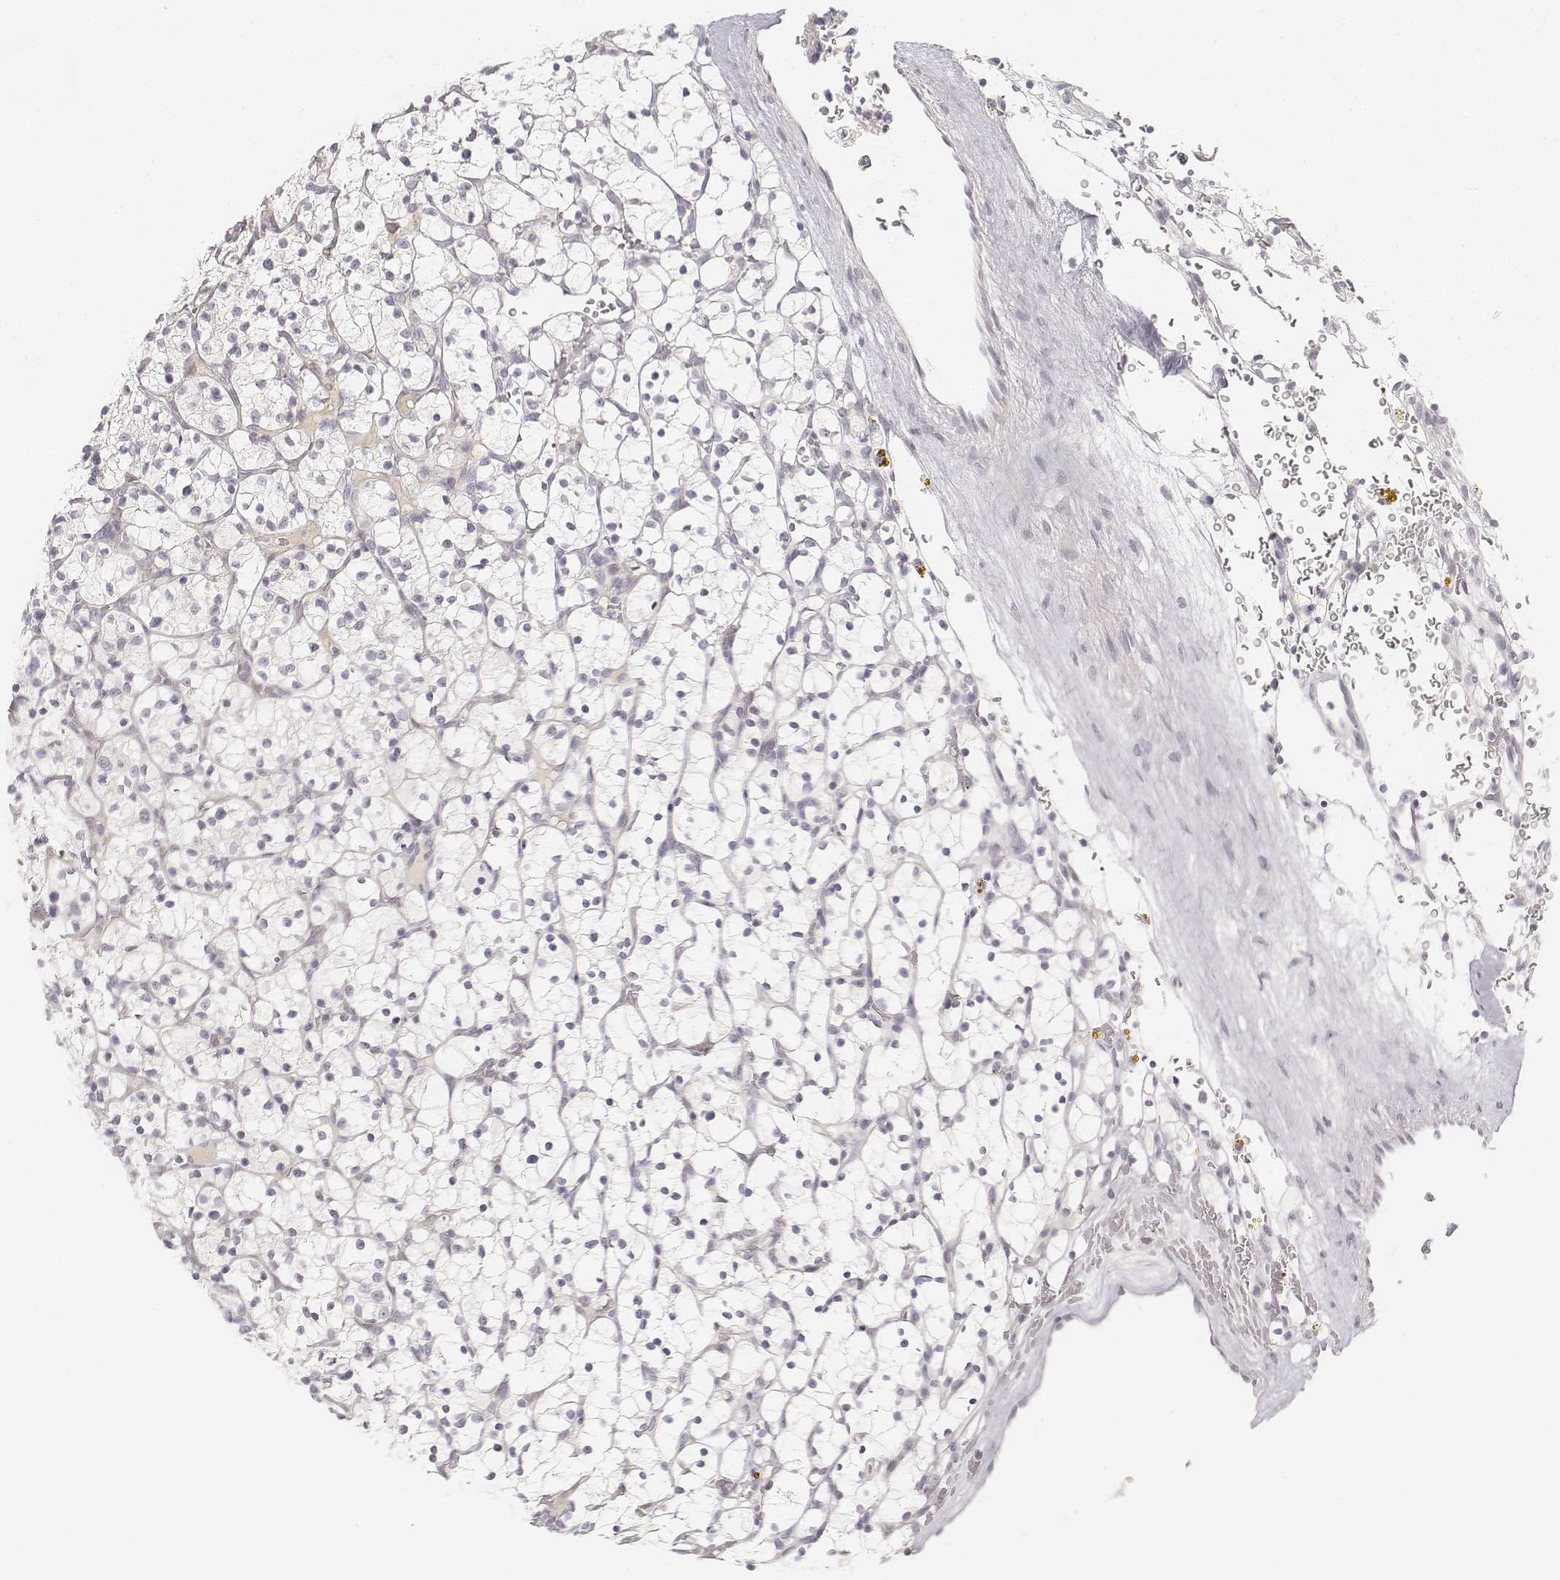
{"staining": {"intensity": "negative", "quantity": "none", "location": "none"}, "tissue": "renal cancer", "cell_type": "Tumor cells", "image_type": "cancer", "snomed": [{"axis": "morphology", "description": "Adenocarcinoma, NOS"}, {"axis": "topography", "description": "Kidney"}], "caption": "High magnification brightfield microscopy of renal cancer (adenocarcinoma) stained with DAB (brown) and counterstained with hematoxylin (blue): tumor cells show no significant expression.", "gene": "DSG4", "patient": {"sex": "female", "age": 64}}